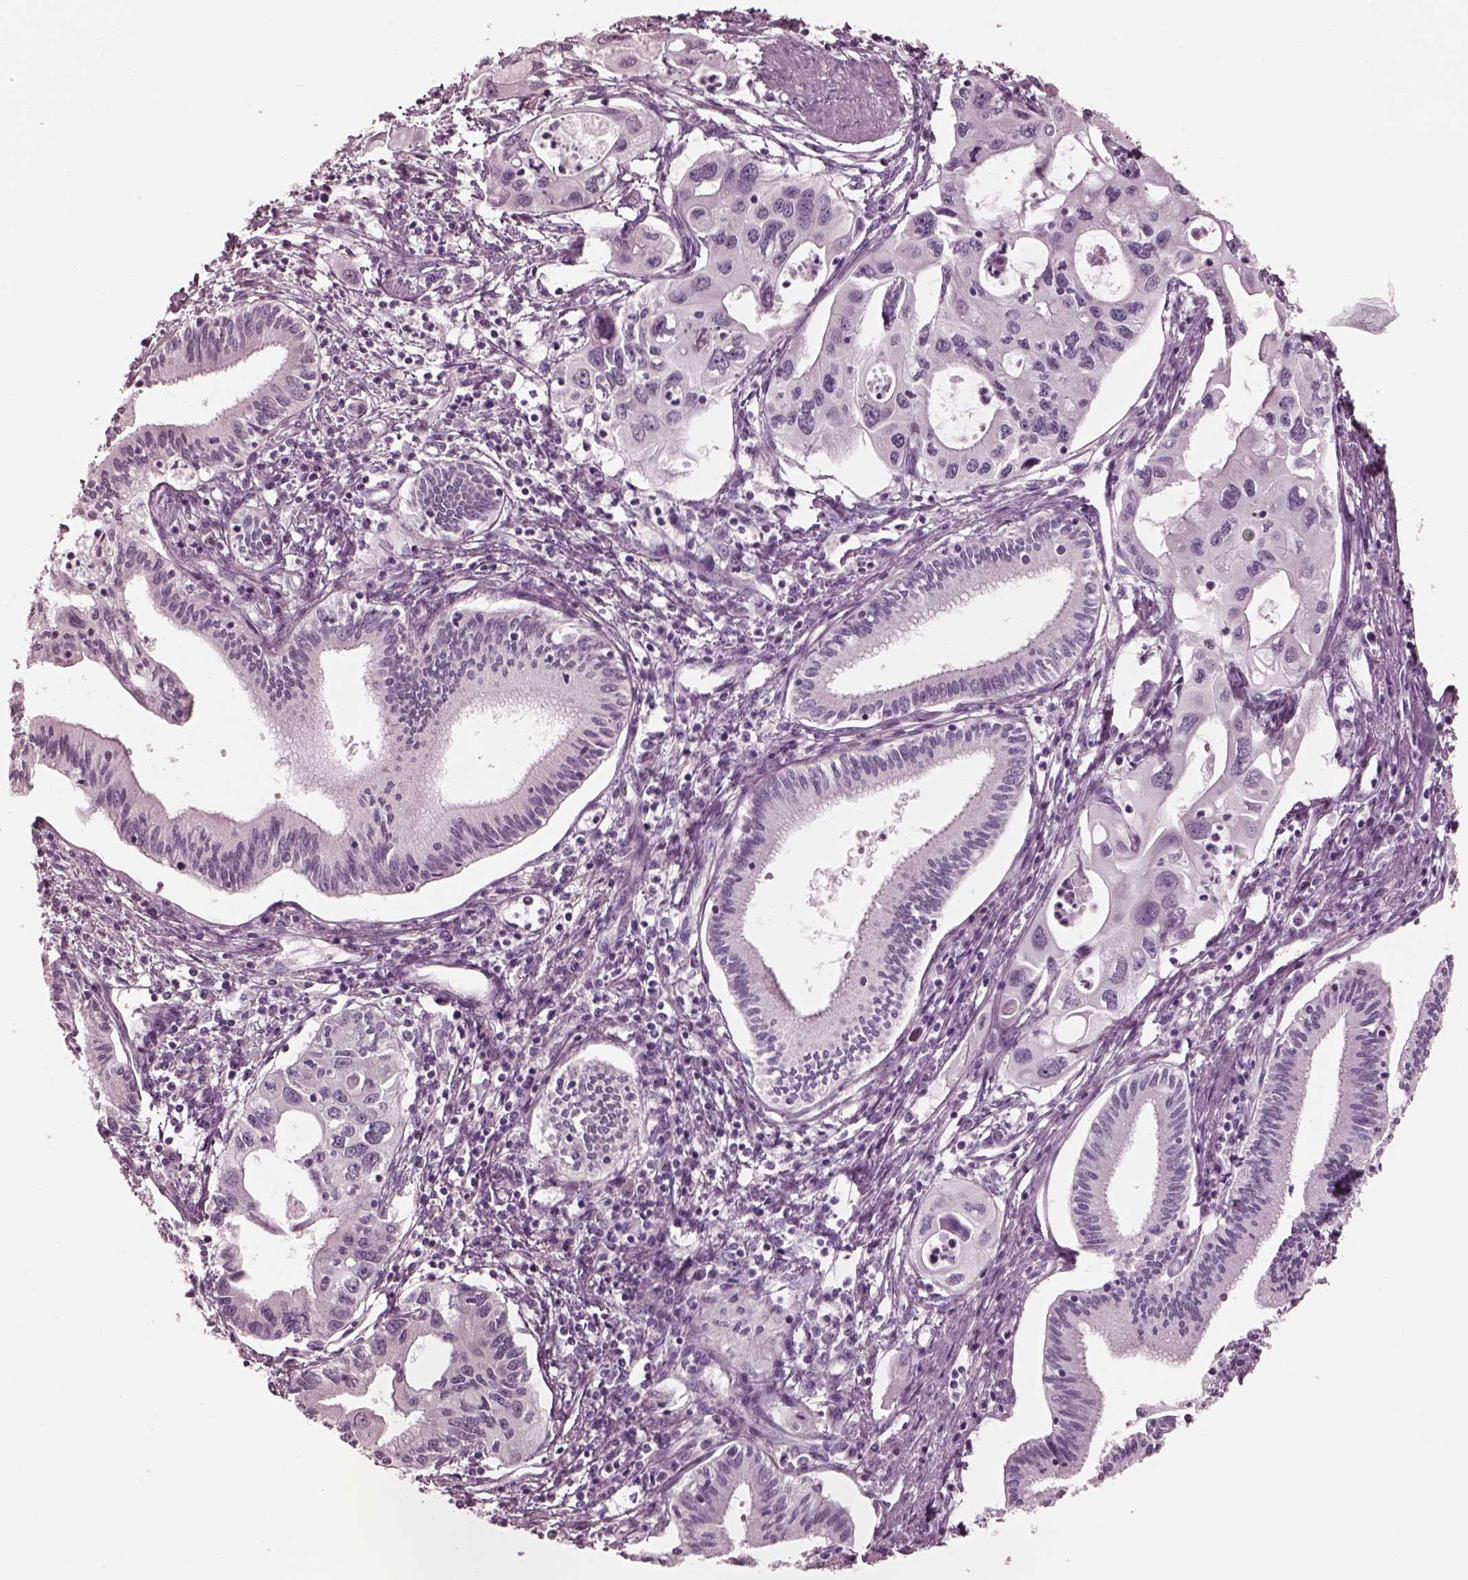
{"staining": {"intensity": "negative", "quantity": "none", "location": "none"}, "tissue": "pancreatic cancer", "cell_type": "Tumor cells", "image_type": "cancer", "snomed": [{"axis": "morphology", "description": "Adenocarcinoma, NOS"}, {"axis": "topography", "description": "Pancreas"}], "caption": "Pancreatic adenocarcinoma stained for a protein using immunohistochemistry exhibits no positivity tumor cells.", "gene": "GARIN4", "patient": {"sex": "male", "age": 60}}